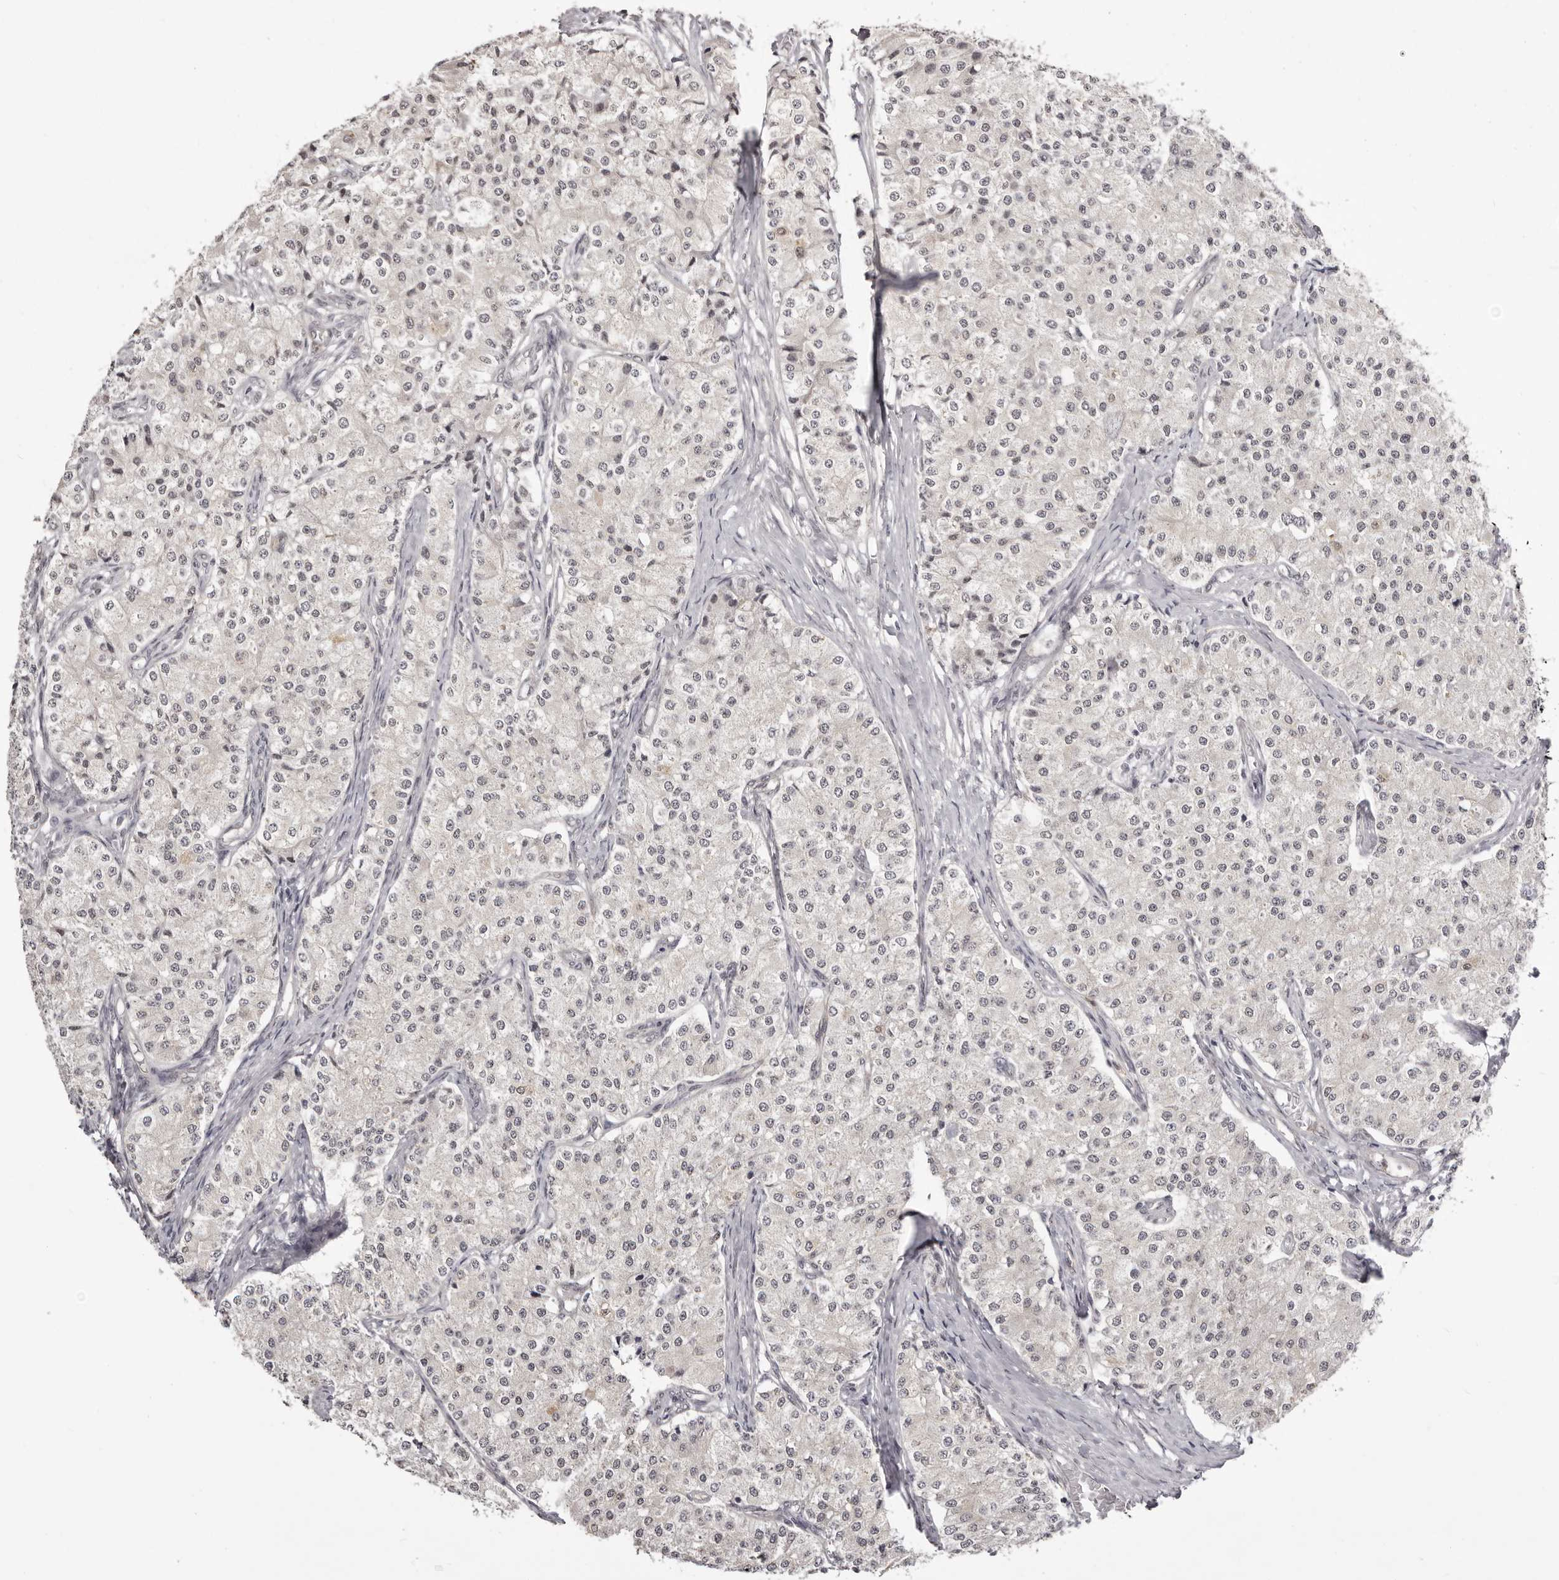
{"staining": {"intensity": "negative", "quantity": "none", "location": "none"}, "tissue": "carcinoid", "cell_type": "Tumor cells", "image_type": "cancer", "snomed": [{"axis": "morphology", "description": "Carcinoid, malignant, NOS"}, {"axis": "topography", "description": "Colon"}], "caption": "An immunohistochemistry (IHC) histopathology image of carcinoid is shown. There is no staining in tumor cells of carcinoid.", "gene": "RNF2", "patient": {"sex": "female", "age": 52}}